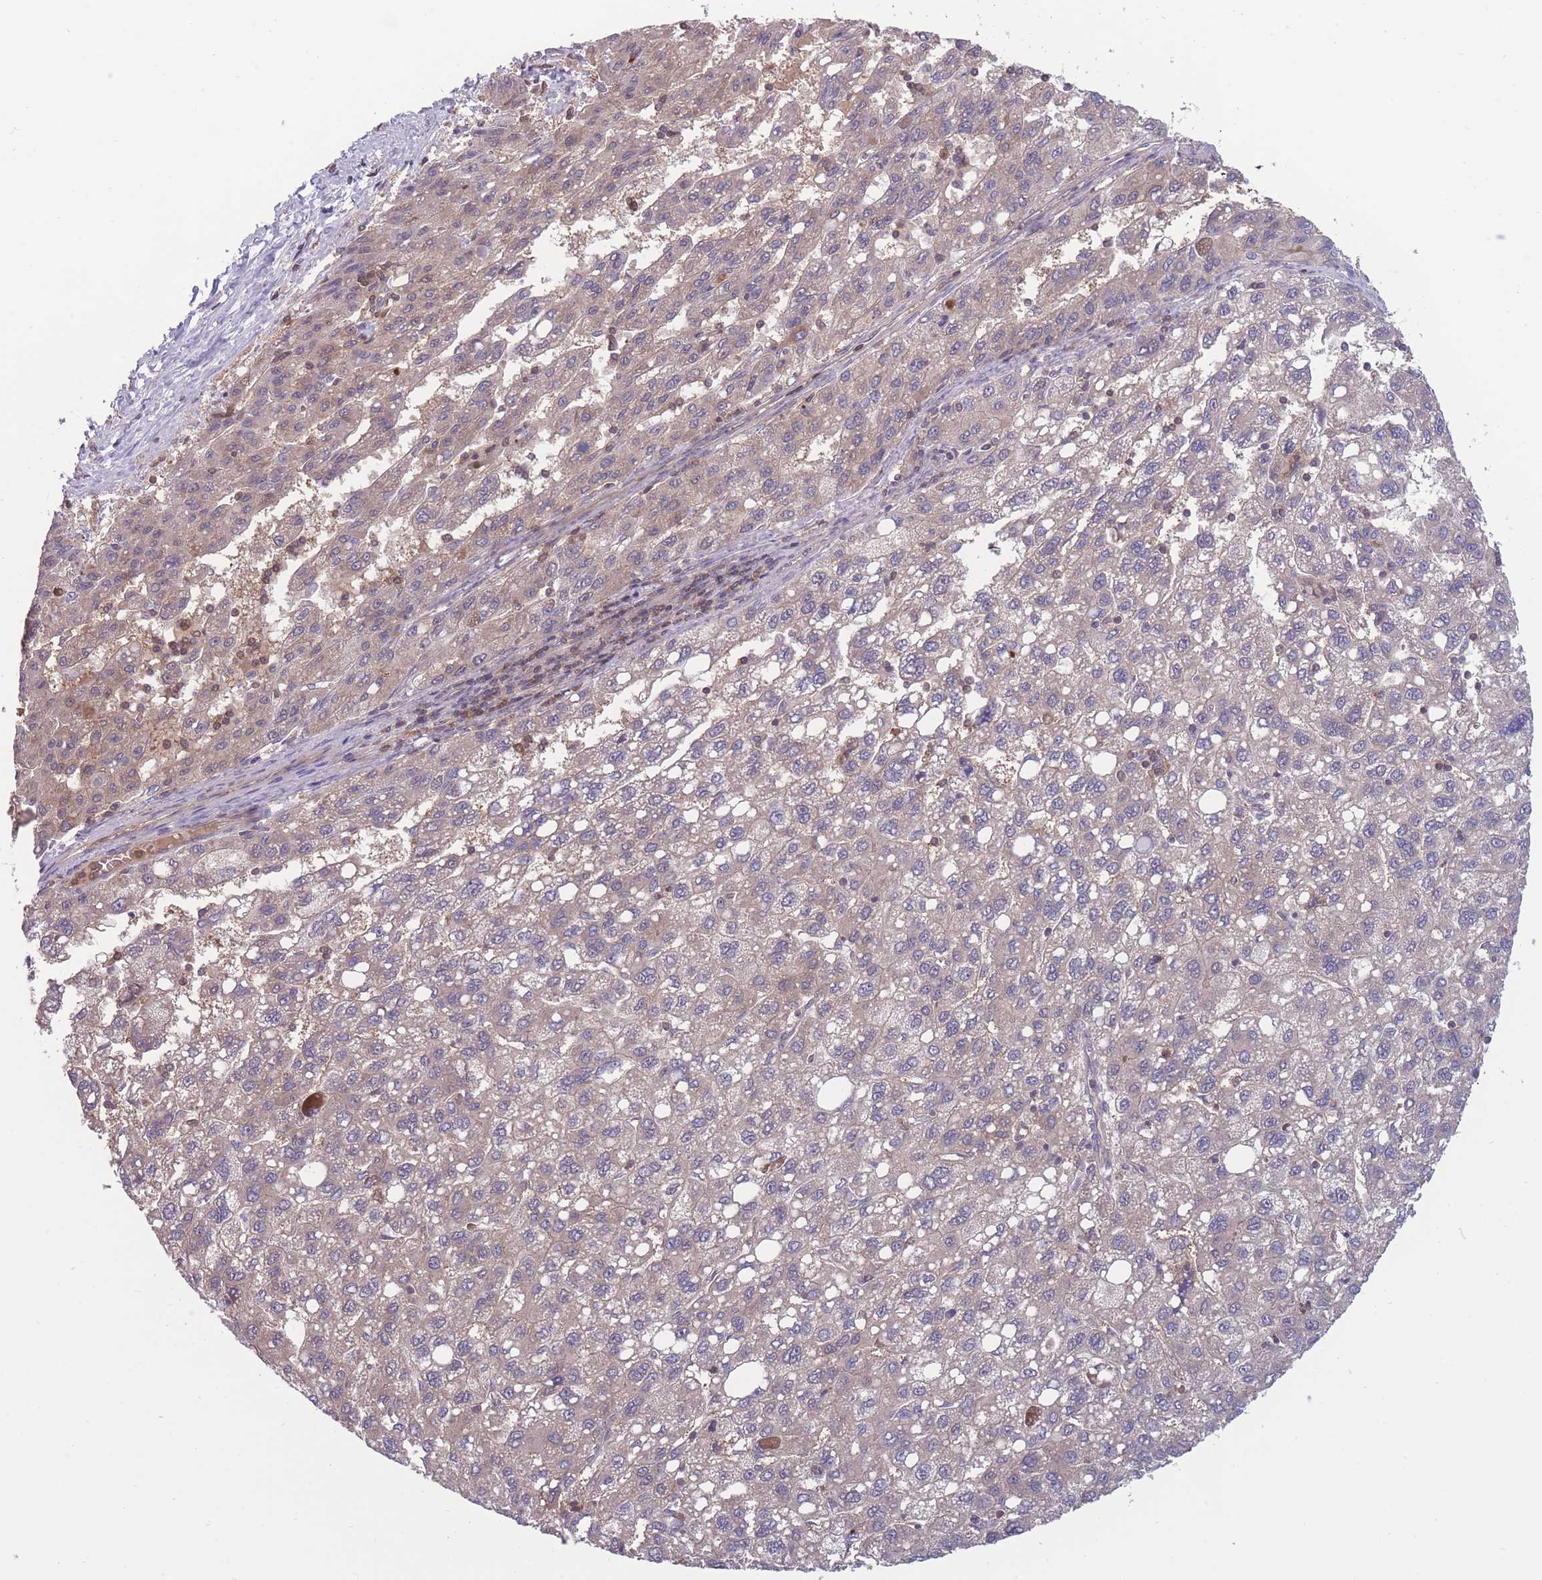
{"staining": {"intensity": "weak", "quantity": ">75%", "location": "cytoplasmic/membranous"}, "tissue": "liver cancer", "cell_type": "Tumor cells", "image_type": "cancer", "snomed": [{"axis": "morphology", "description": "Carcinoma, Hepatocellular, NOS"}, {"axis": "topography", "description": "Liver"}], "caption": "Brown immunohistochemical staining in liver hepatocellular carcinoma exhibits weak cytoplasmic/membranous staining in about >75% of tumor cells.", "gene": "UBE2N", "patient": {"sex": "female", "age": 82}}